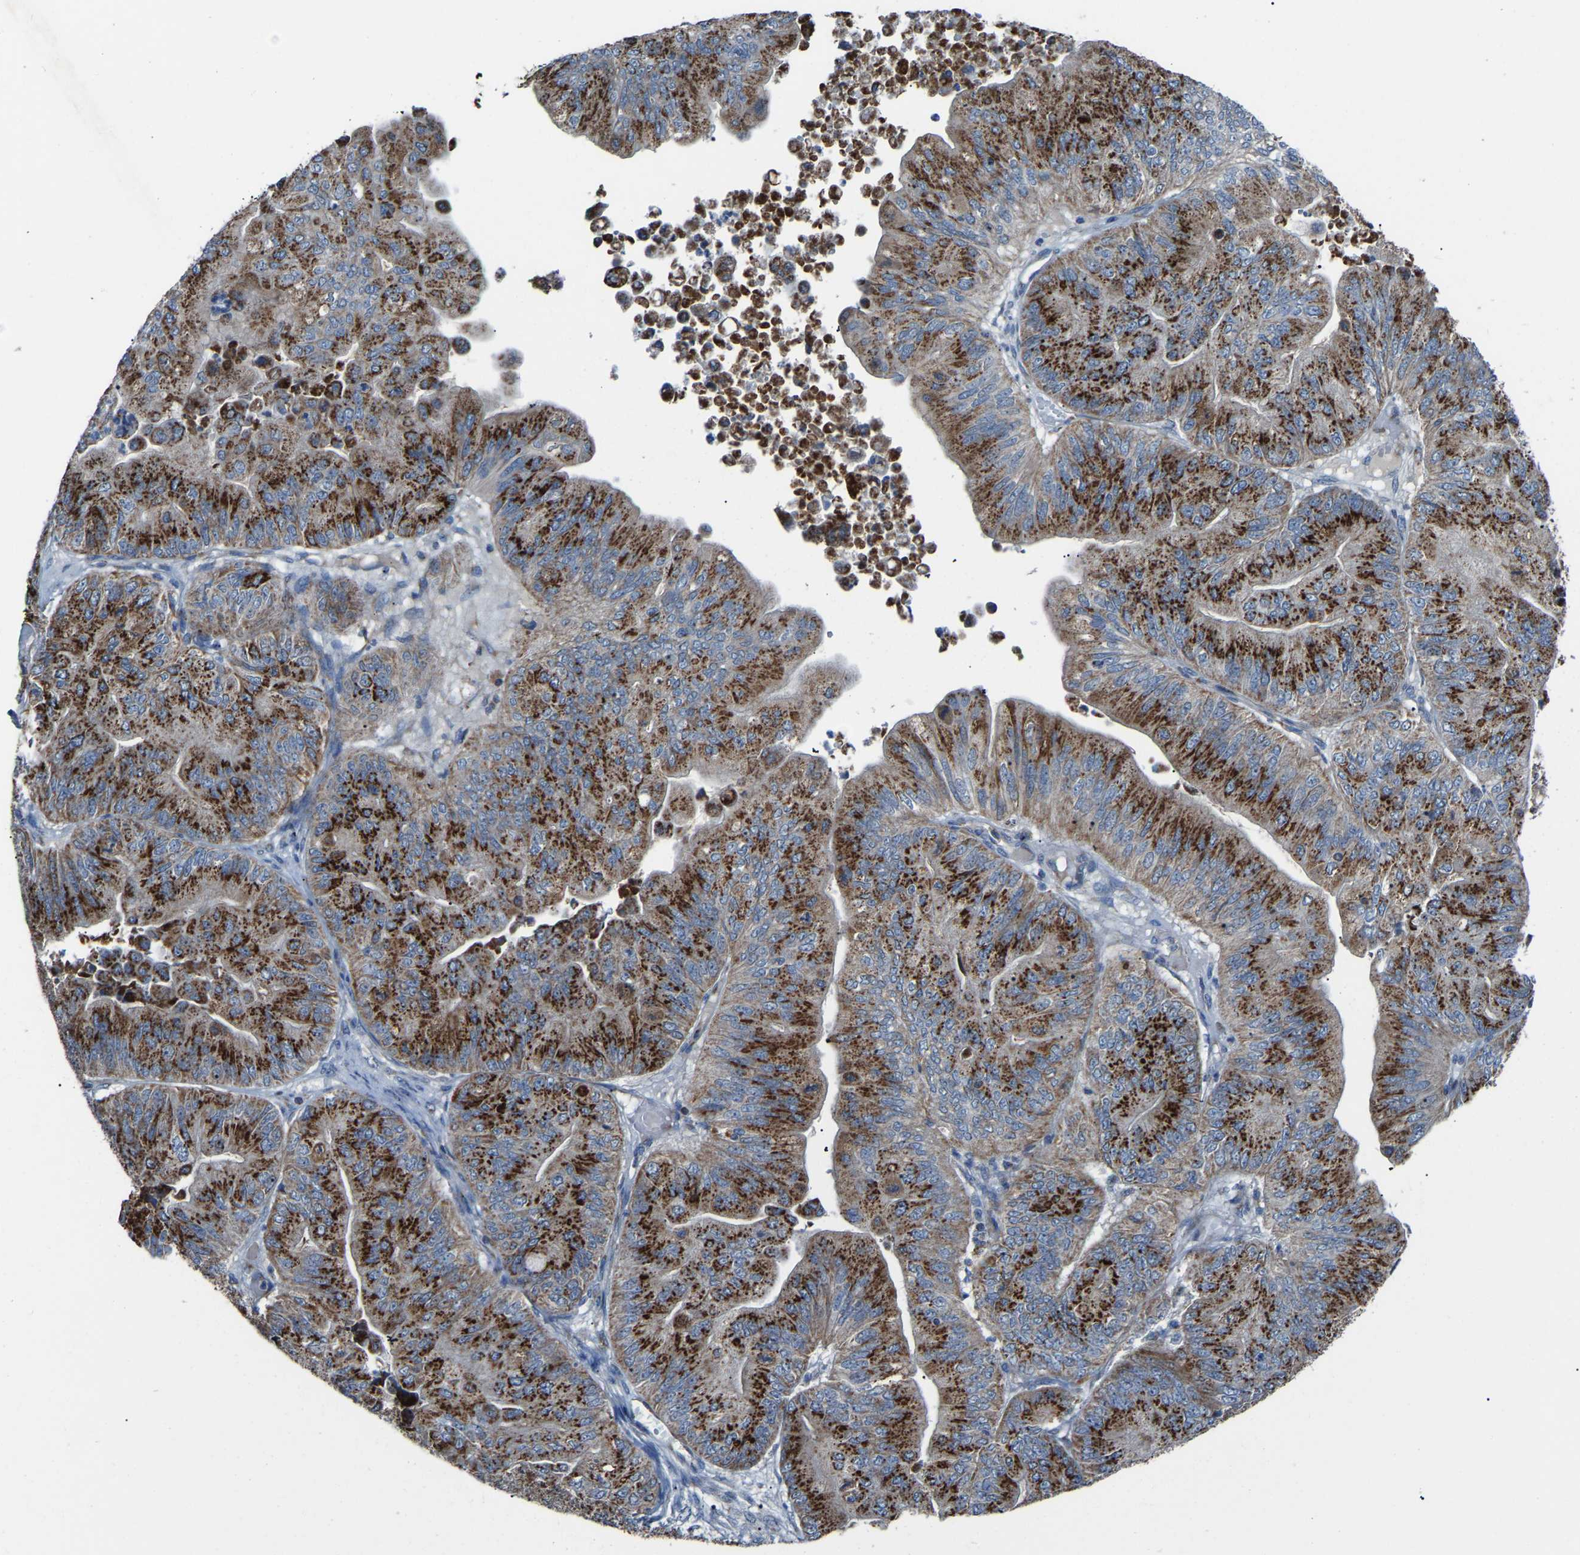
{"staining": {"intensity": "strong", "quantity": ">75%", "location": "cytoplasmic/membranous"}, "tissue": "ovarian cancer", "cell_type": "Tumor cells", "image_type": "cancer", "snomed": [{"axis": "morphology", "description": "Cystadenocarcinoma, mucinous, NOS"}, {"axis": "topography", "description": "Ovary"}], "caption": "Tumor cells demonstrate high levels of strong cytoplasmic/membranous positivity in about >75% of cells in human ovarian cancer.", "gene": "CANT1", "patient": {"sex": "female", "age": 61}}